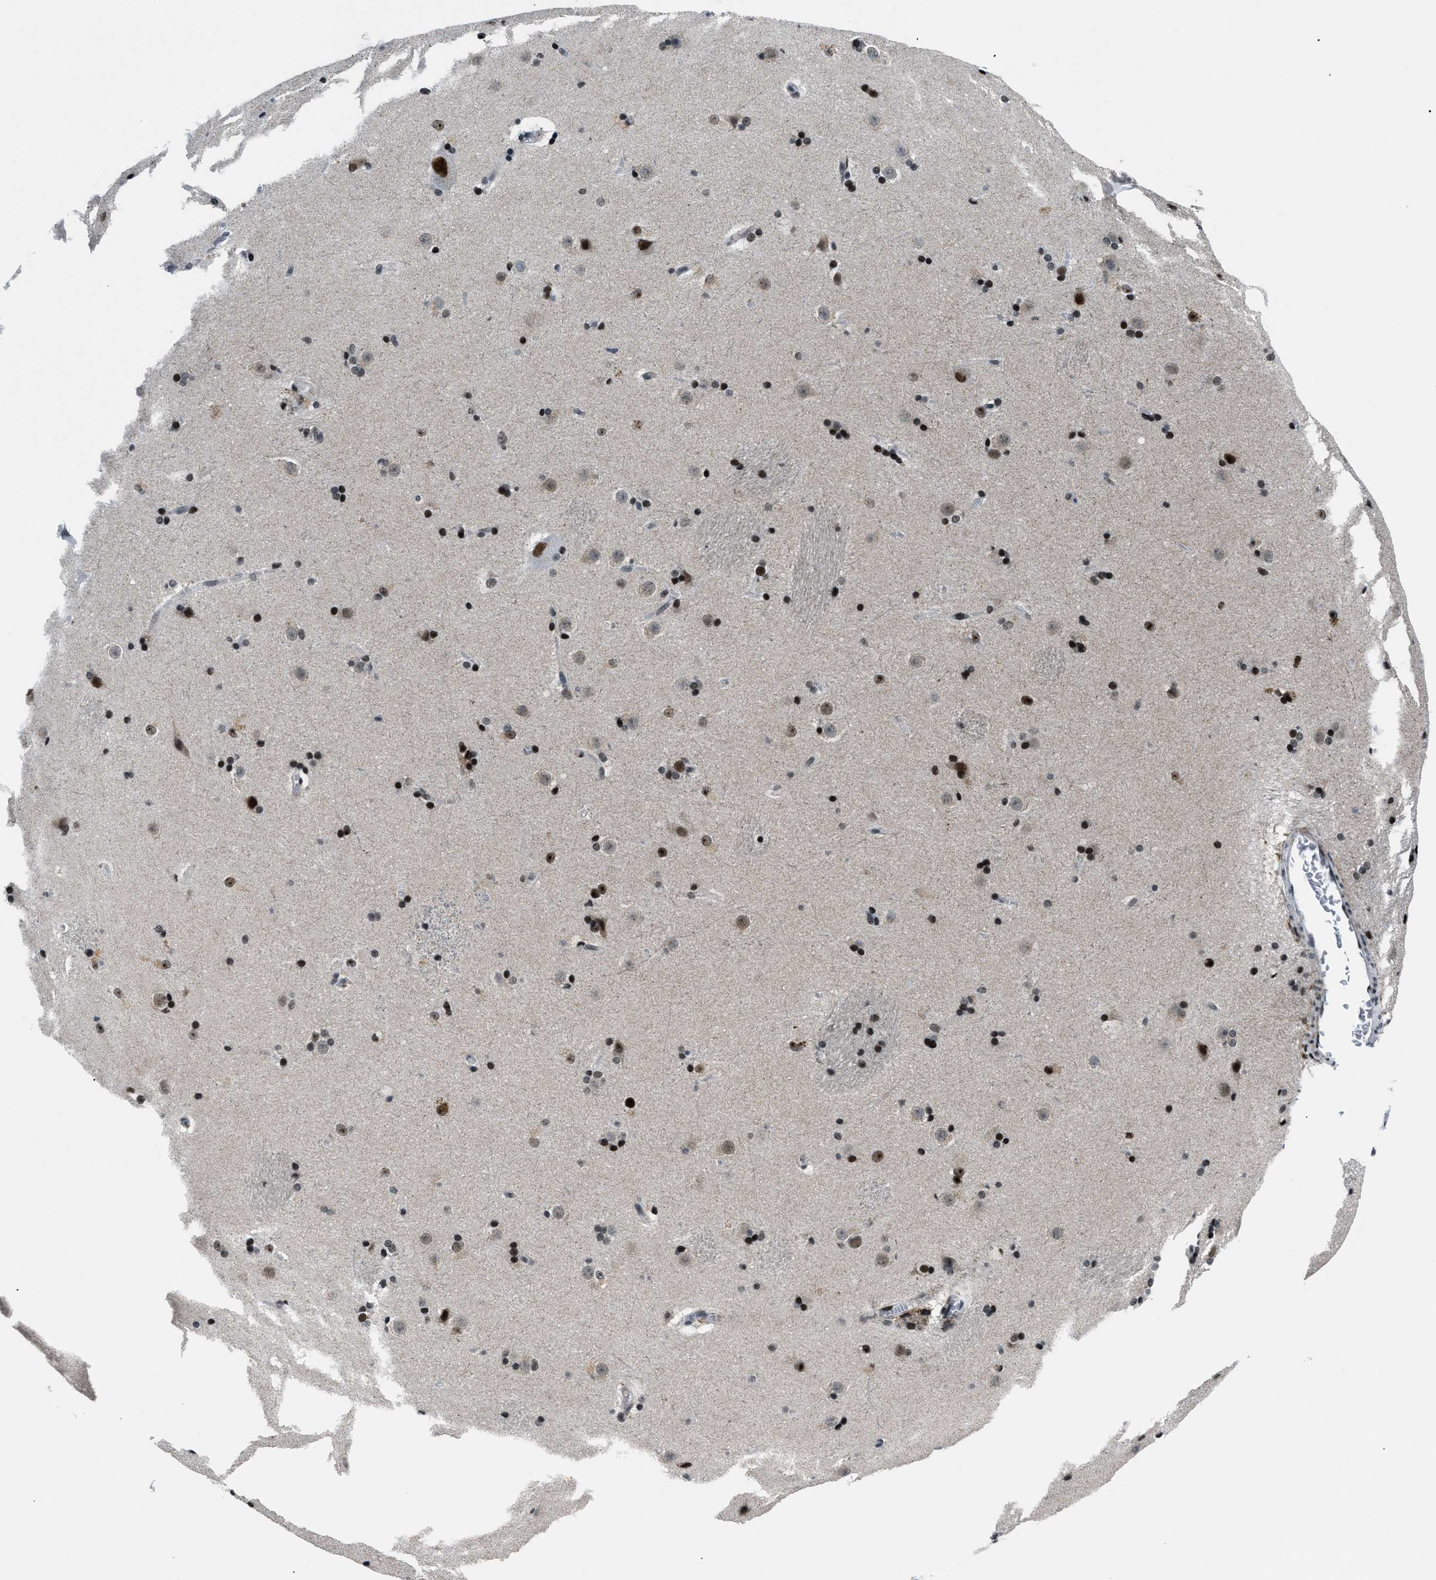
{"staining": {"intensity": "strong", "quantity": ">75%", "location": "nuclear"}, "tissue": "caudate", "cell_type": "Glial cells", "image_type": "normal", "snomed": [{"axis": "morphology", "description": "Normal tissue, NOS"}, {"axis": "topography", "description": "Lateral ventricle wall"}], "caption": "Immunohistochemical staining of unremarkable caudate shows >75% levels of strong nuclear protein positivity in approximately >75% of glial cells.", "gene": "SMARCB1", "patient": {"sex": "female", "age": 19}}